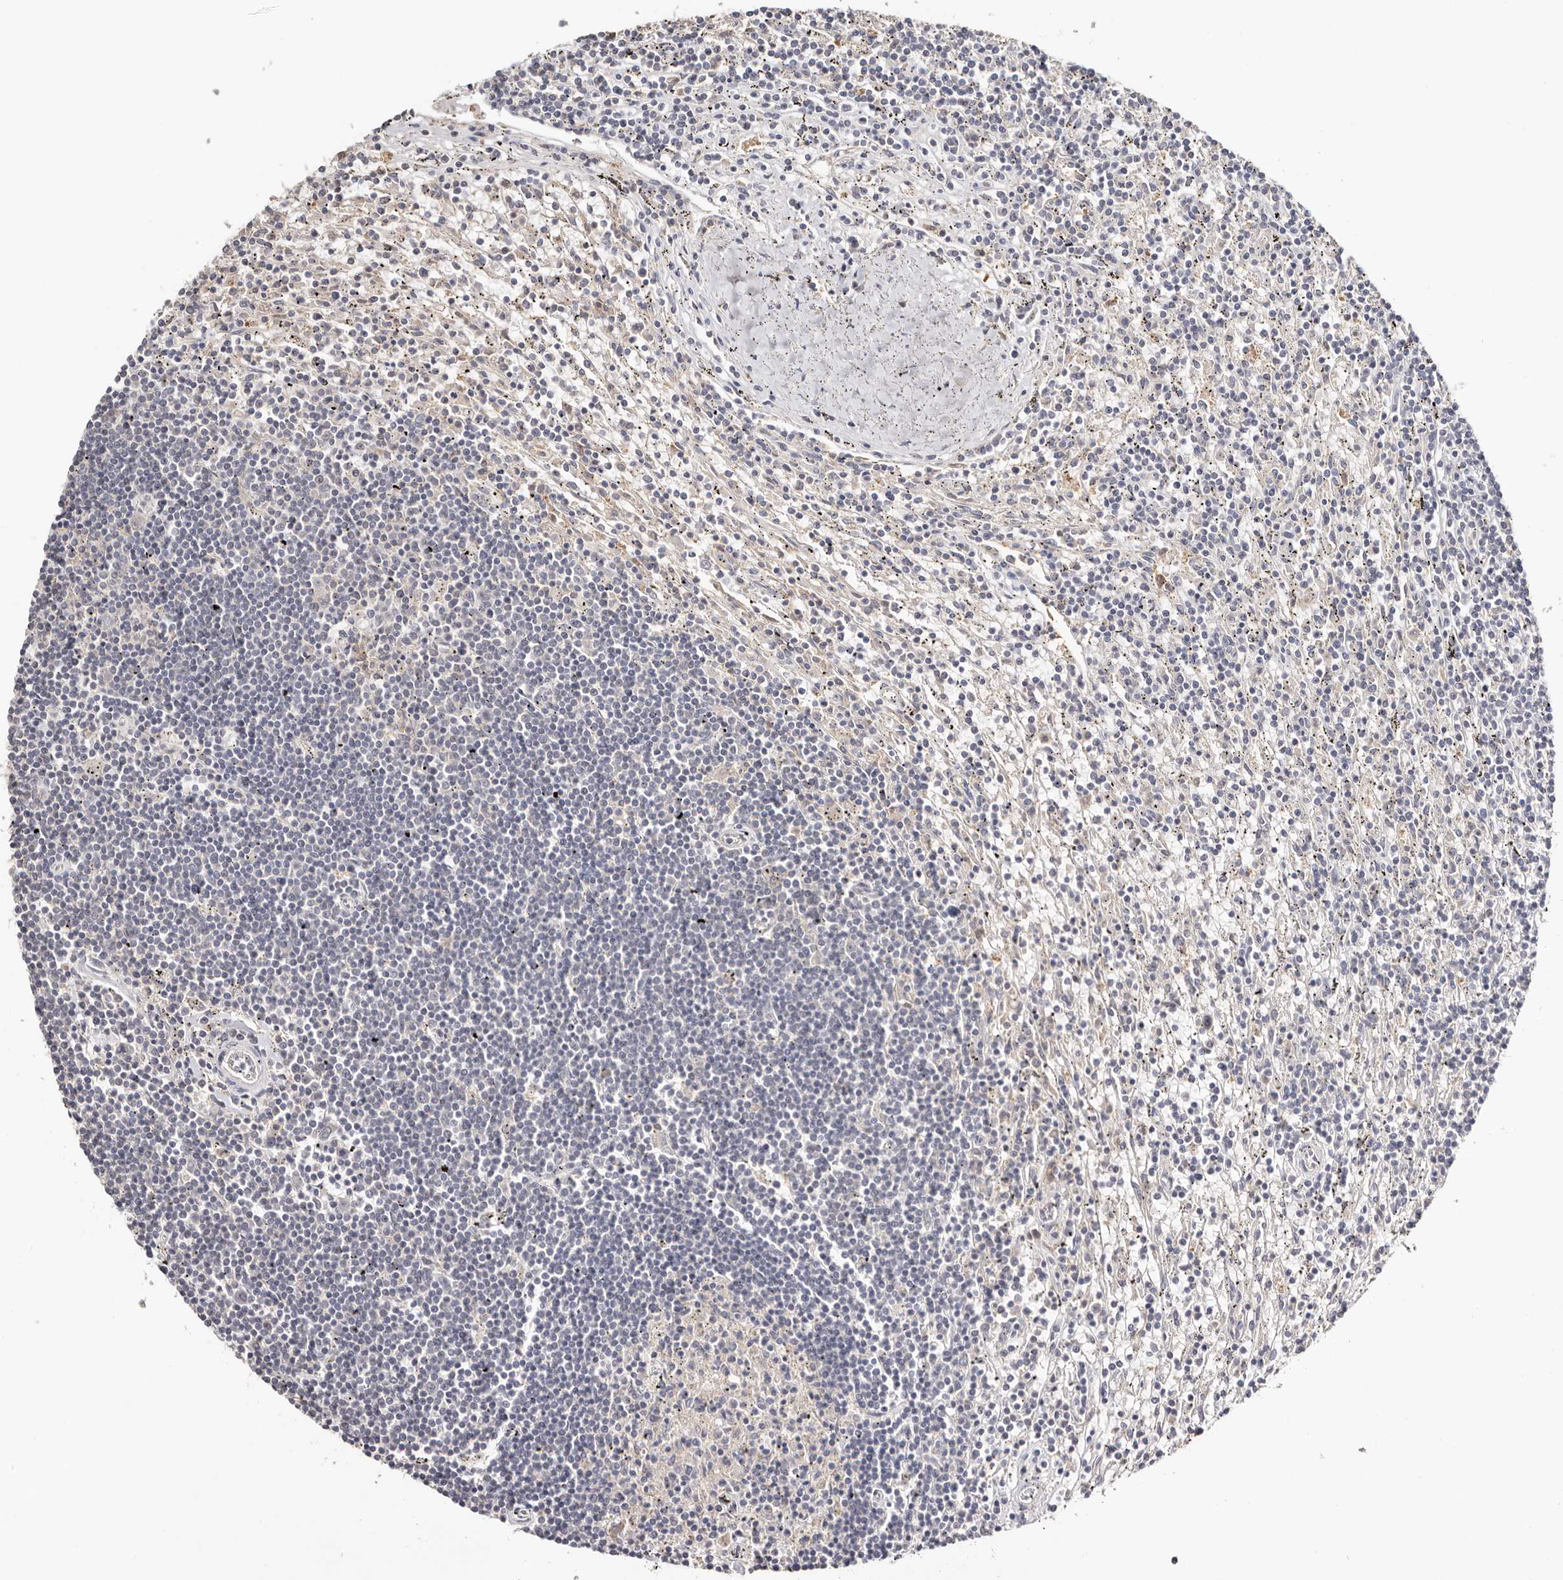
{"staining": {"intensity": "negative", "quantity": "none", "location": "none"}, "tissue": "lymphoma", "cell_type": "Tumor cells", "image_type": "cancer", "snomed": [{"axis": "morphology", "description": "Malignant lymphoma, non-Hodgkin's type, Low grade"}, {"axis": "topography", "description": "Spleen"}], "caption": "This photomicrograph is of lymphoma stained with immunohistochemistry (IHC) to label a protein in brown with the nuclei are counter-stained blue. There is no expression in tumor cells. (DAB immunohistochemistry (IHC) visualized using brightfield microscopy, high magnification).", "gene": "S100A14", "patient": {"sex": "male", "age": 76}}